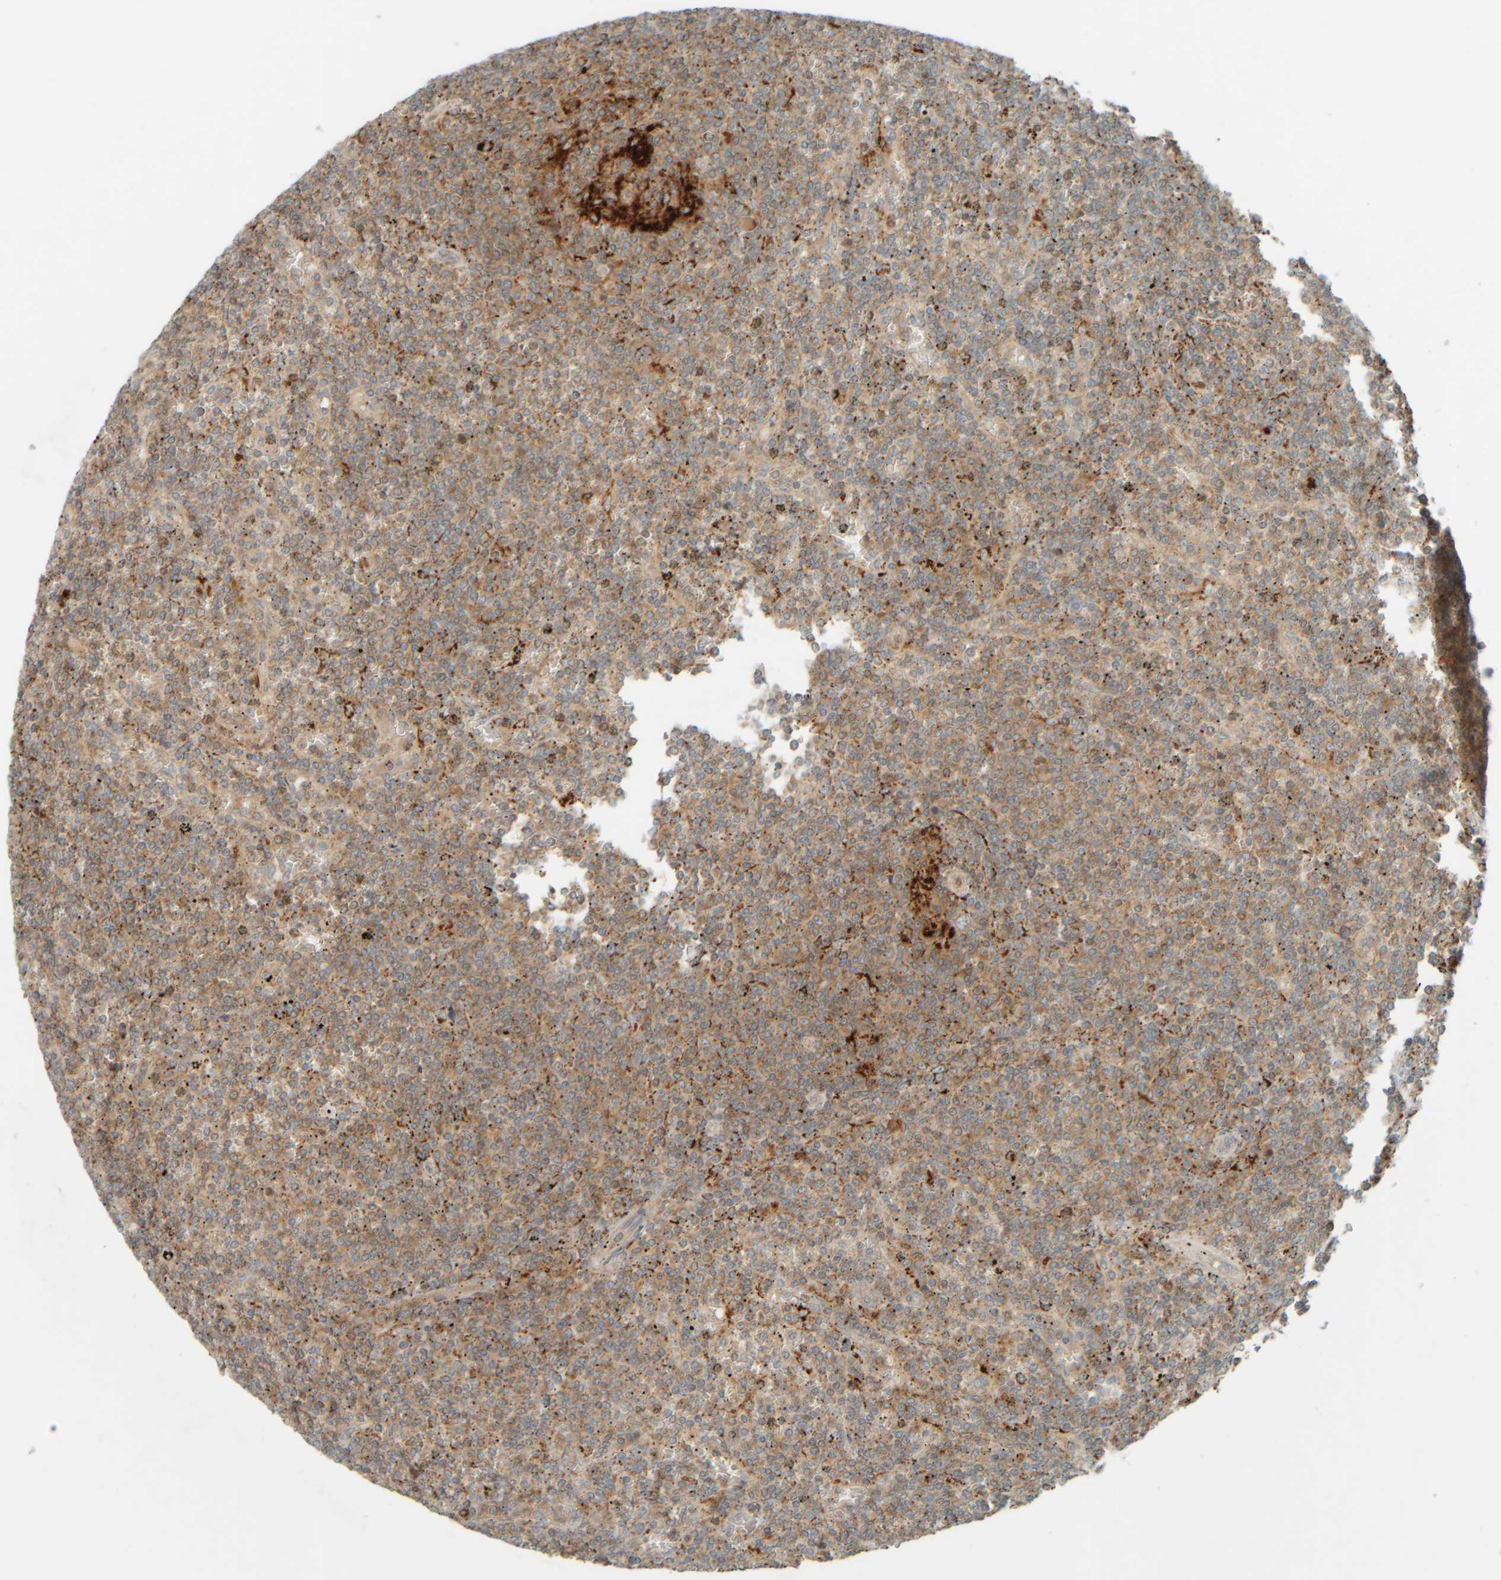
{"staining": {"intensity": "moderate", "quantity": ">75%", "location": "cytoplasmic/membranous"}, "tissue": "lymphoma", "cell_type": "Tumor cells", "image_type": "cancer", "snomed": [{"axis": "morphology", "description": "Malignant lymphoma, non-Hodgkin's type, Low grade"}, {"axis": "topography", "description": "Spleen"}], "caption": "Moderate cytoplasmic/membranous staining for a protein is identified in approximately >75% of tumor cells of lymphoma using IHC.", "gene": "SPAG5", "patient": {"sex": "female", "age": 19}}